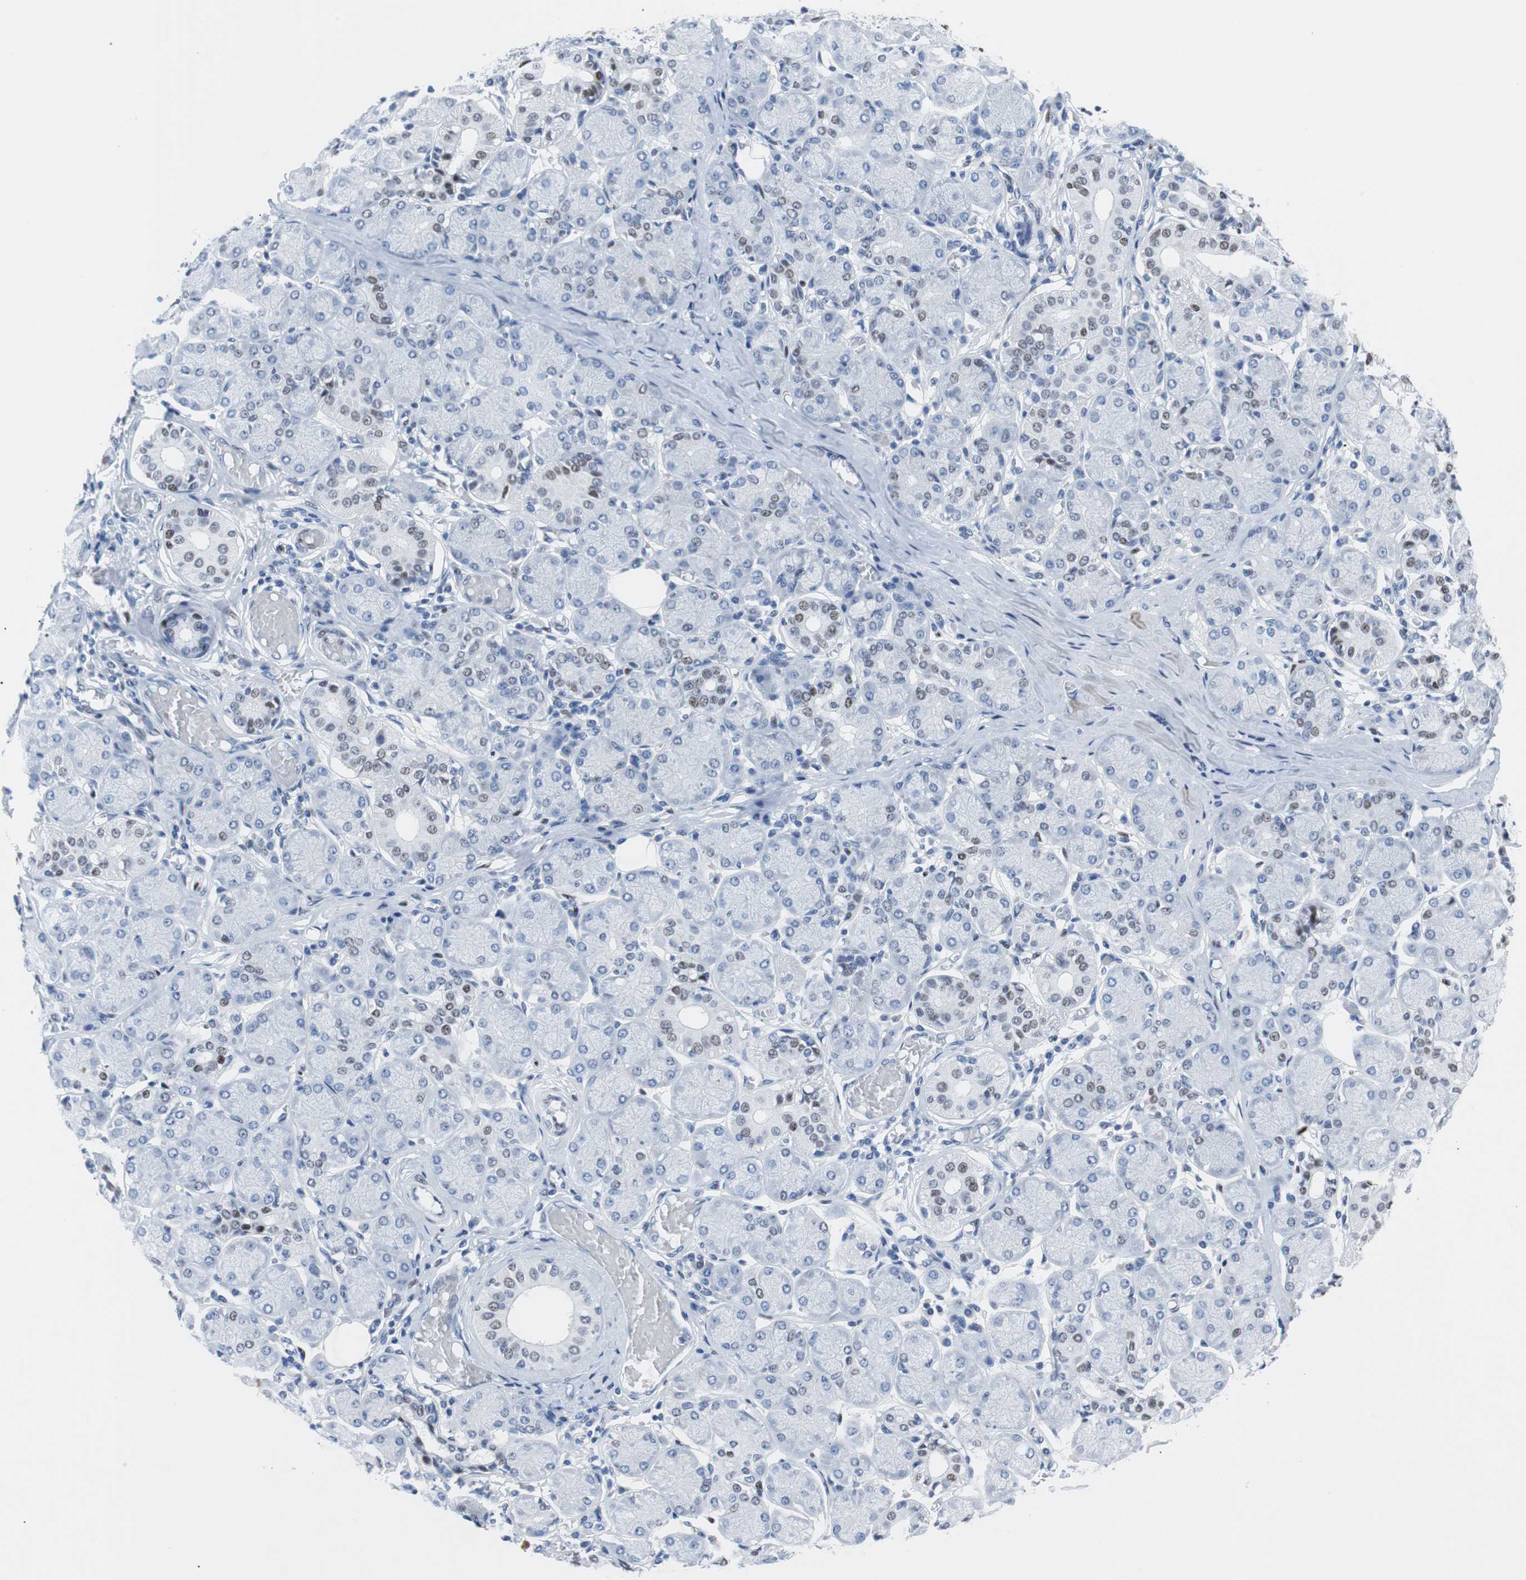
{"staining": {"intensity": "weak", "quantity": "<25%", "location": "nuclear"}, "tissue": "salivary gland", "cell_type": "Glandular cells", "image_type": "normal", "snomed": [{"axis": "morphology", "description": "Normal tissue, NOS"}, {"axis": "topography", "description": "Salivary gland"}], "caption": "Protein analysis of normal salivary gland reveals no significant staining in glandular cells.", "gene": "JUN", "patient": {"sex": "female", "age": 24}}